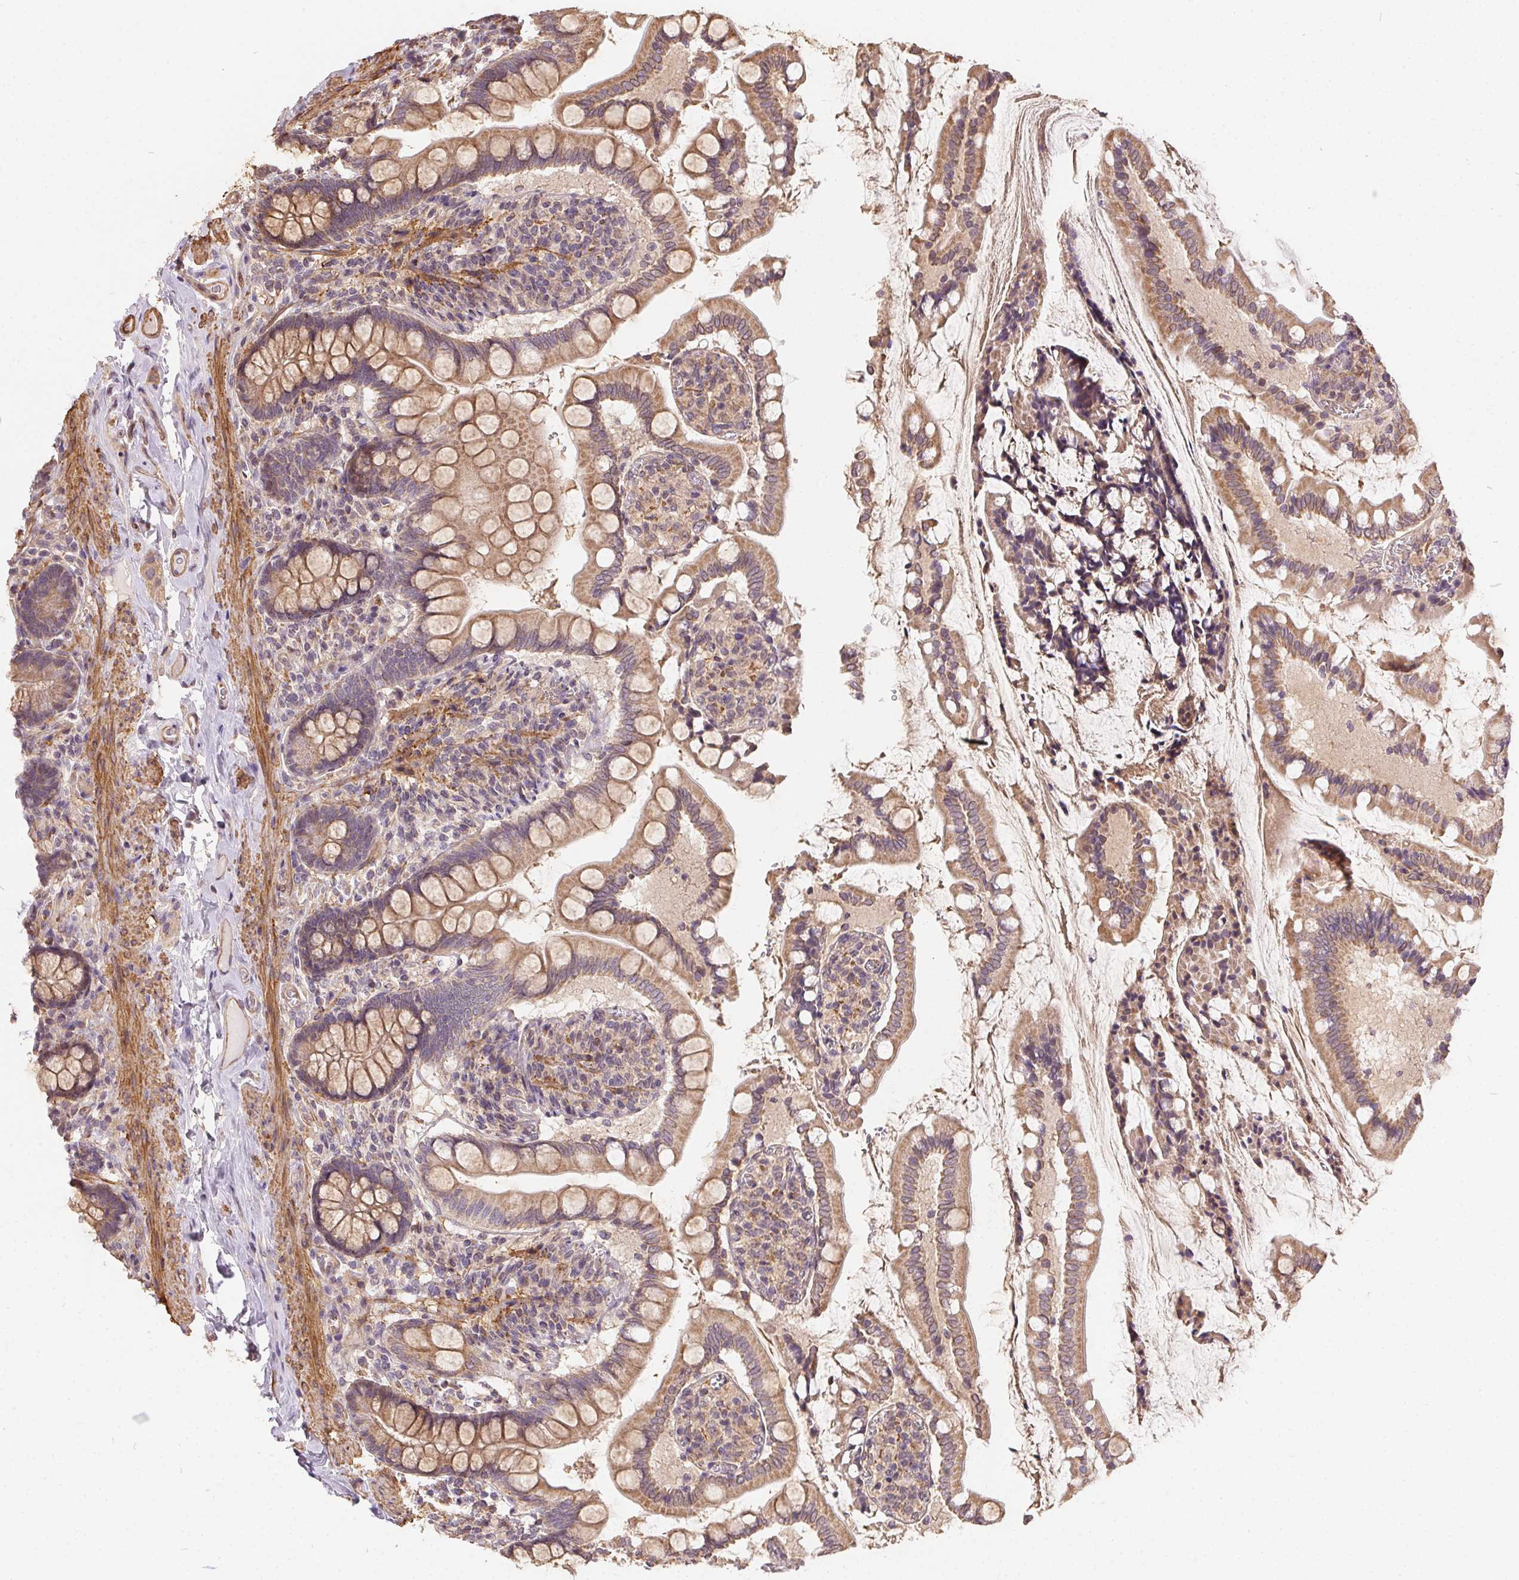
{"staining": {"intensity": "moderate", "quantity": ">75%", "location": "cytoplasmic/membranous"}, "tissue": "small intestine", "cell_type": "Glandular cells", "image_type": "normal", "snomed": [{"axis": "morphology", "description": "Normal tissue, NOS"}, {"axis": "topography", "description": "Small intestine"}], "caption": "Immunohistochemistry staining of unremarkable small intestine, which reveals medium levels of moderate cytoplasmic/membranous staining in approximately >75% of glandular cells indicating moderate cytoplasmic/membranous protein staining. The staining was performed using DAB (brown) for protein detection and nuclei were counterstained in hematoxylin (blue).", "gene": "REV3L", "patient": {"sex": "female", "age": 56}}